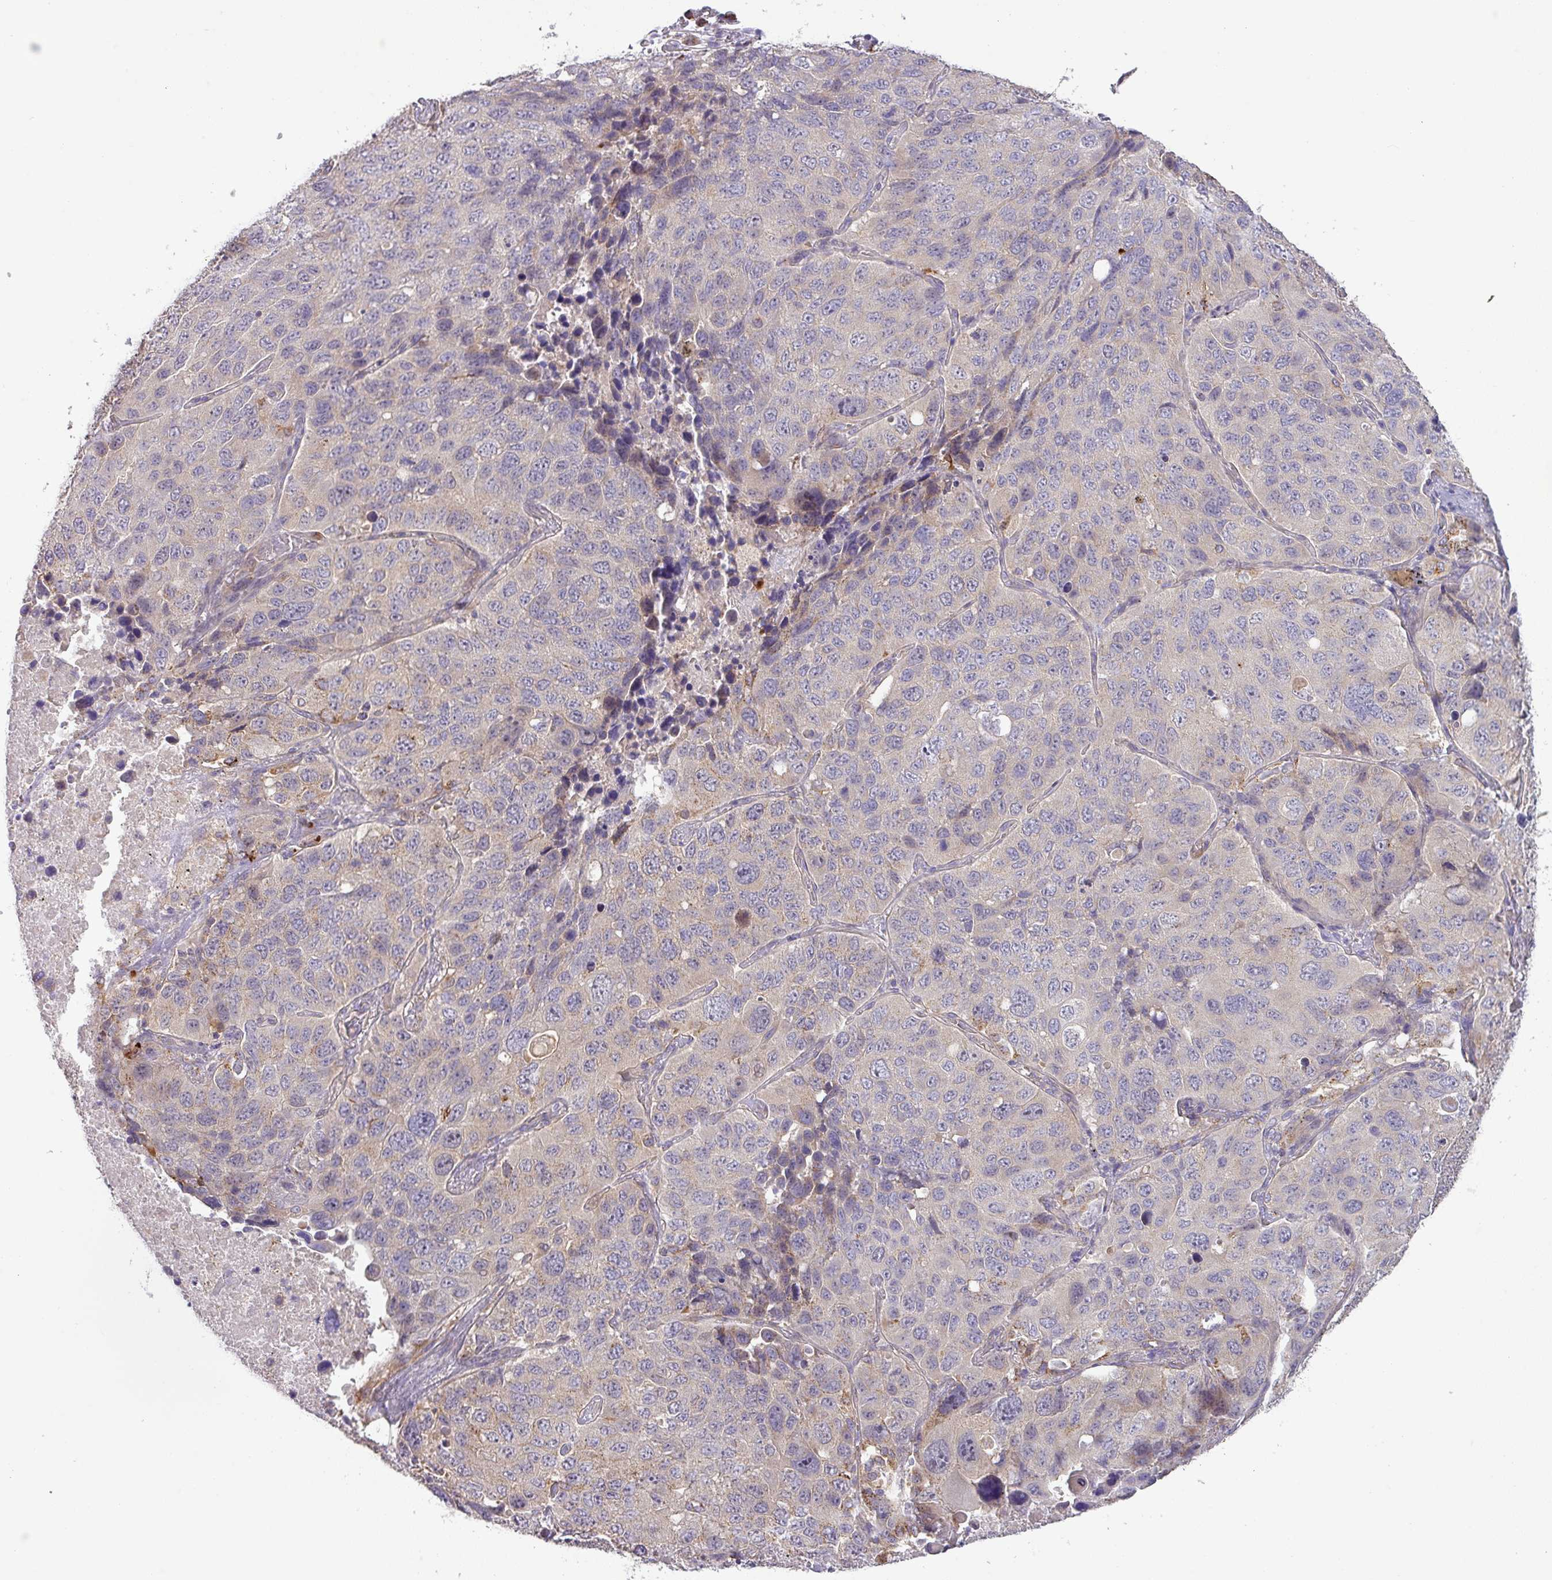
{"staining": {"intensity": "negative", "quantity": "none", "location": "none"}, "tissue": "lung cancer", "cell_type": "Tumor cells", "image_type": "cancer", "snomed": [{"axis": "morphology", "description": "Squamous cell carcinoma, NOS"}, {"axis": "topography", "description": "Lung"}], "caption": "Tumor cells are negative for protein expression in human lung cancer (squamous cell carcinoma).", "gene": "GALNT12", "patient": {"sex": "male", "age": 60}}